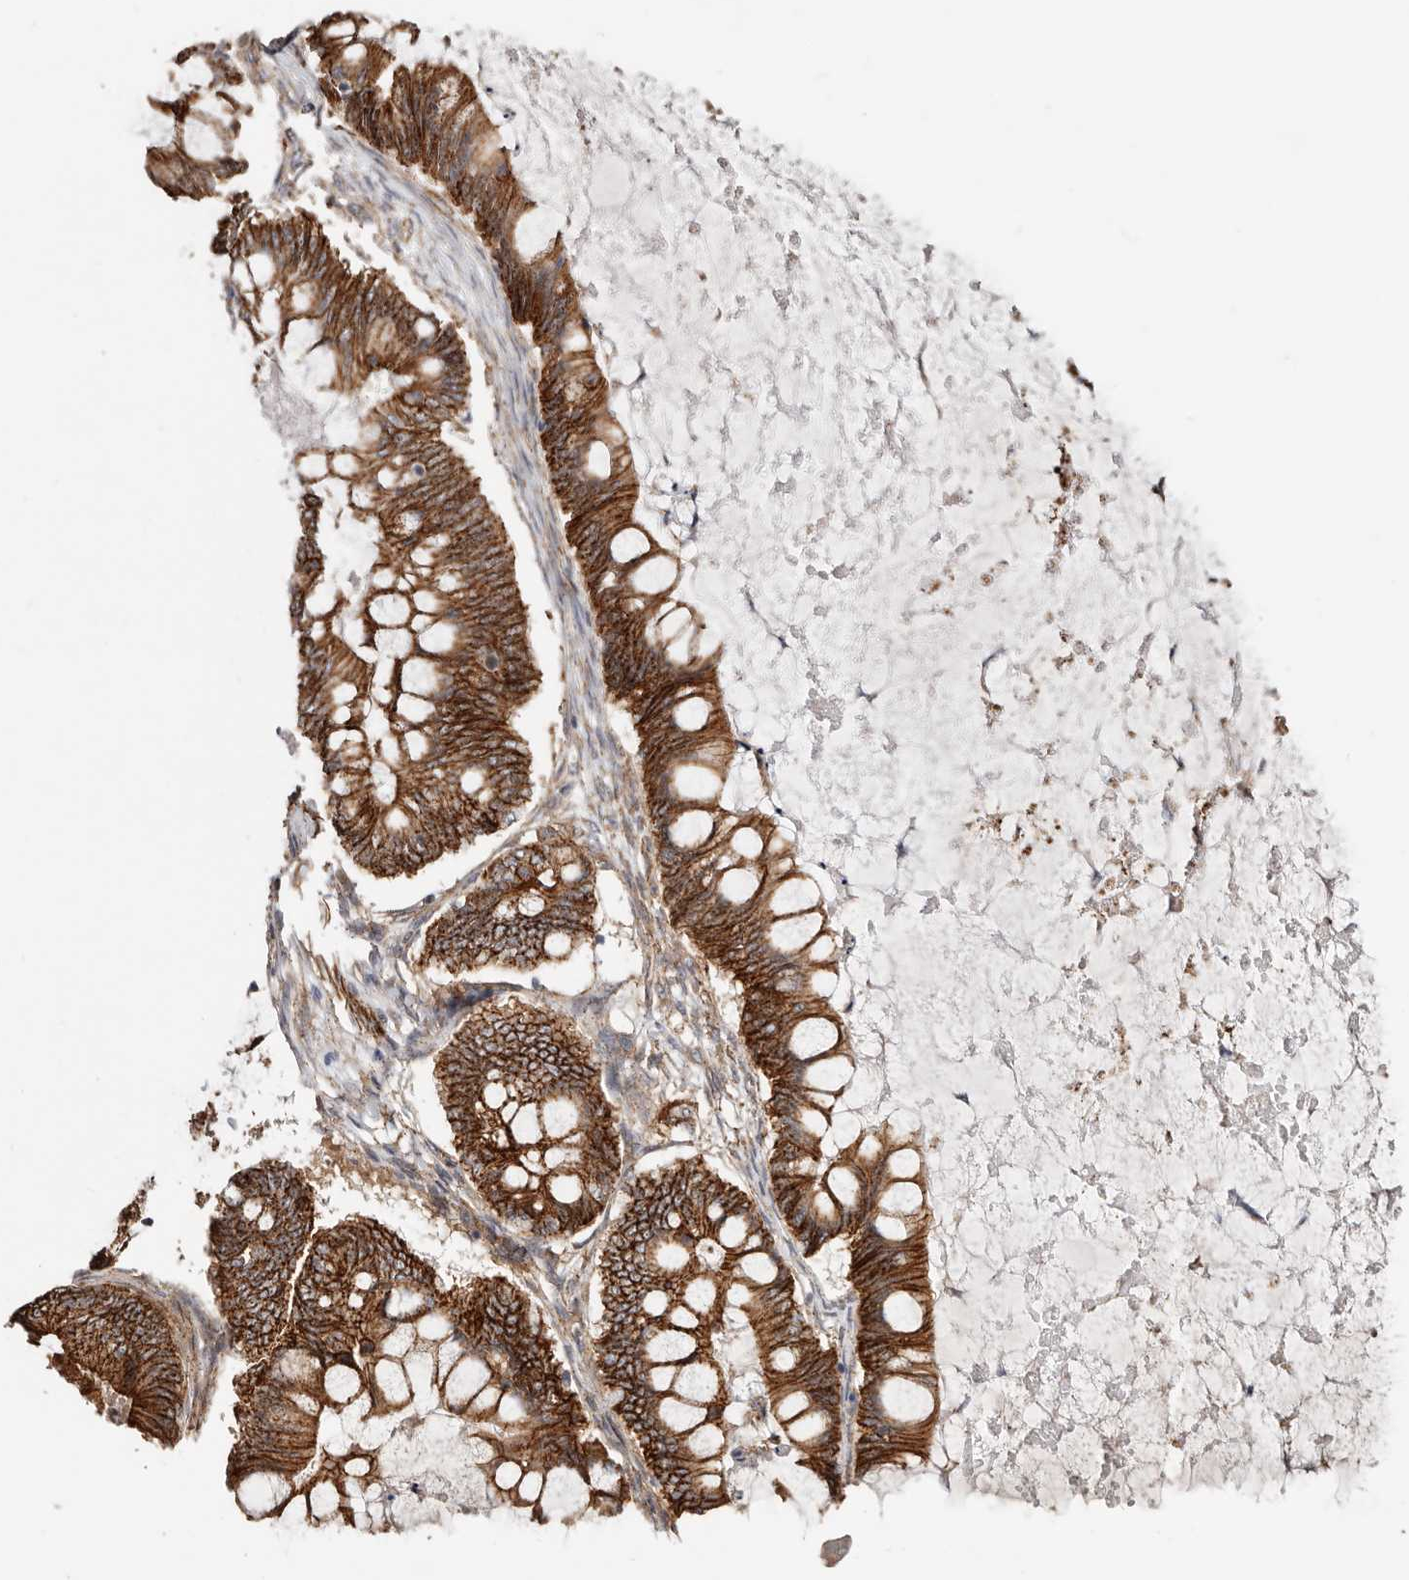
{"staining": {"intensity": "strong", "quantity": ">75%", "location": "cytoplasmic/membranous"}, "tissue": "ovarian cancer", "cell_type": "Tumor cells", "image_type": "cancer", "snomed": [{"axis": "morphology", "description": "Cystadenocarcinoma, mucinous, NOS"}, {"axis": "topography", "description": "Ovary"}], "caption": "Protein expression analysis of ovarian cancer demonstrates strong cytoplasmic/membranous expression in about >75% of tumor cells.", "gene": "CTNNB1", "patient": {"sex": "female", "age": 61}}